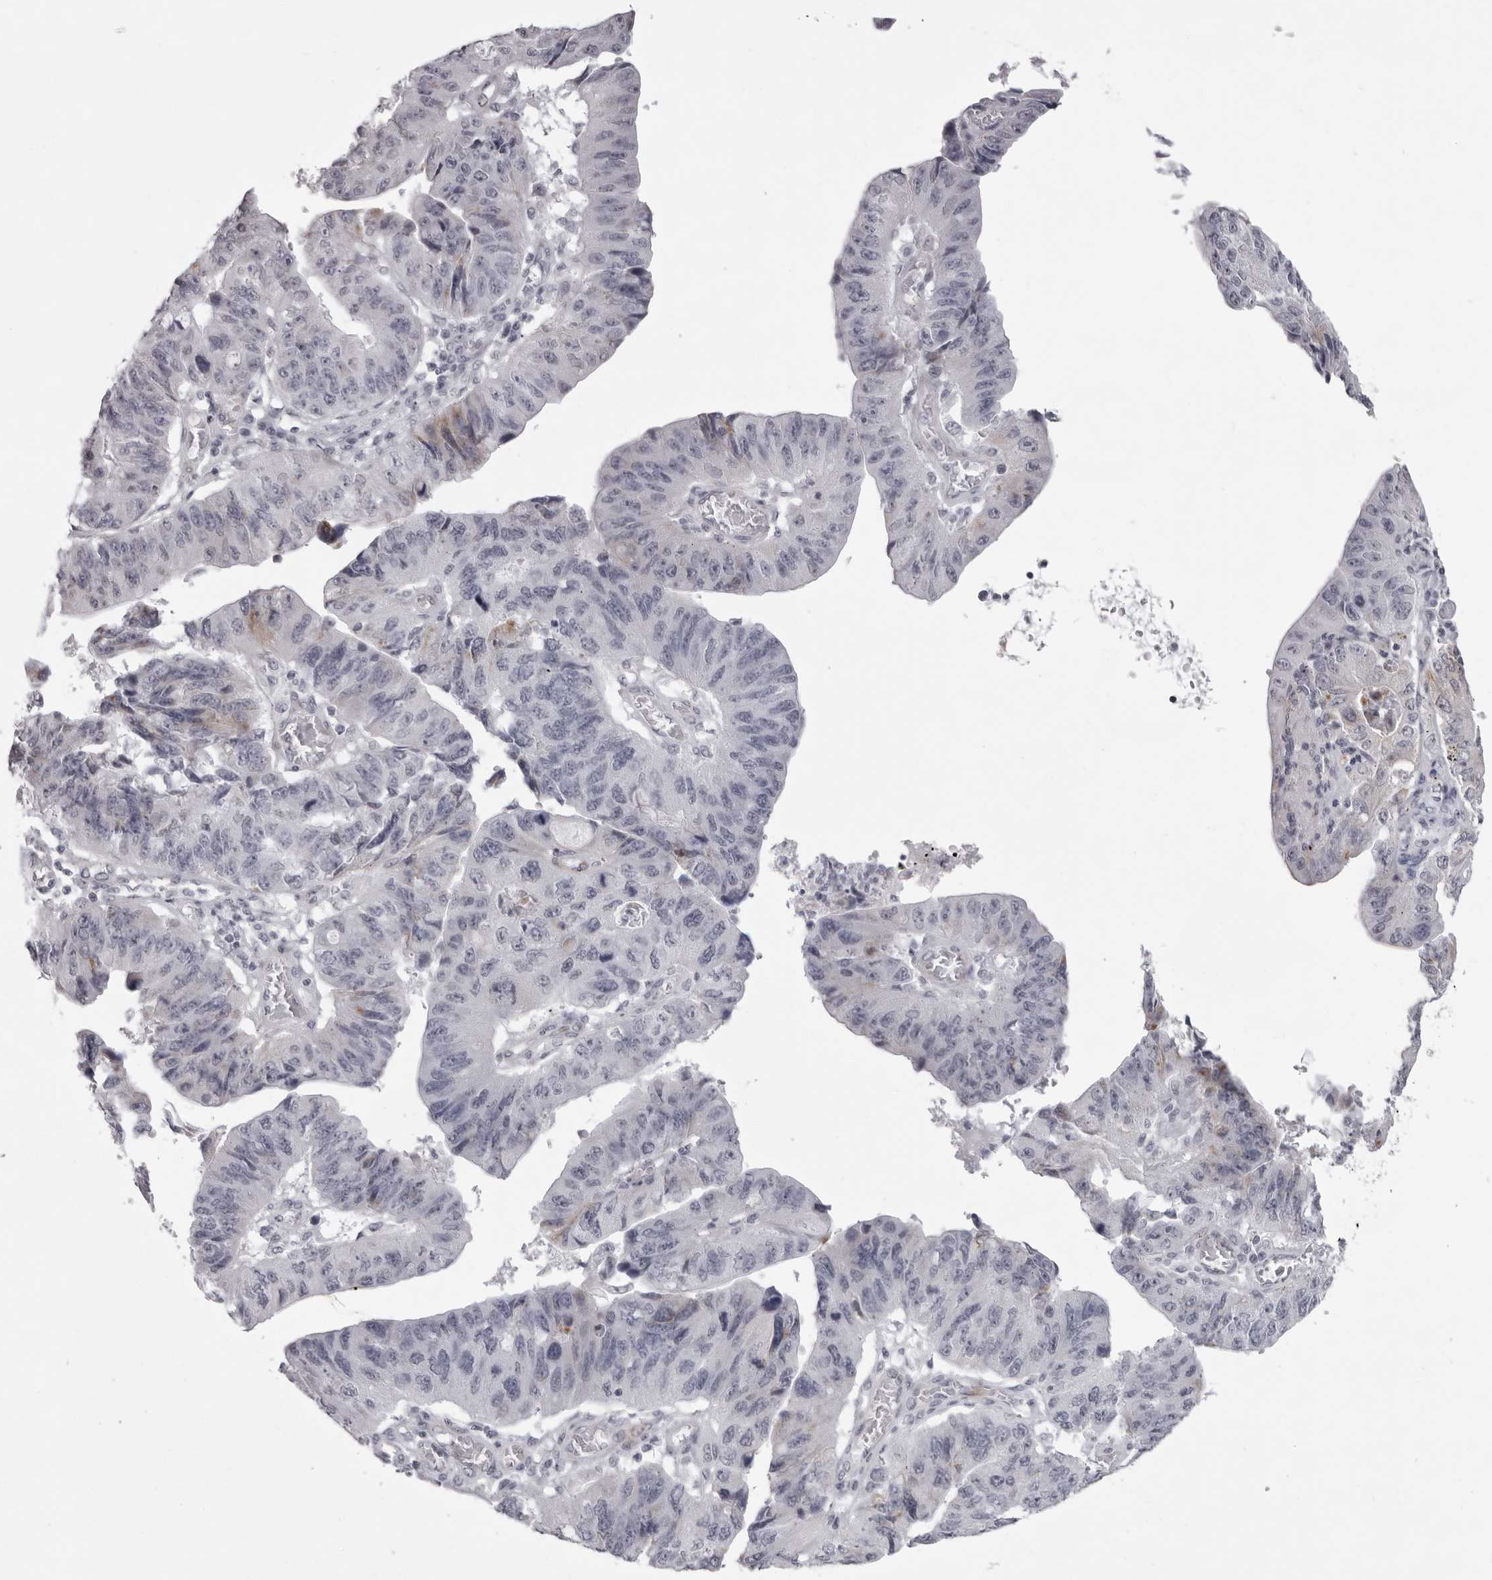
{"staining": {"intensity": "weak", "quantity": "<25%", "location": "cytoplasmic/membranous"}, "tissue": "stomach cancer", "cell_type": "Tumor cells", "image_type": "cancer", "snomed": [{"axis": "morphology", "description": "Adenocarcinoma, NOS"}, {"axis": "topography", "description": "Stomach"}], "caption": "The image demonstrates no staining of tumor cells in stomach adenocarcinoma. The staining is performed using DAB brown chromogen with nuclei counter-stained in using hematoxylin.", "gene": "NUDT18", "patient": {"sex": "male", "age": 59}}